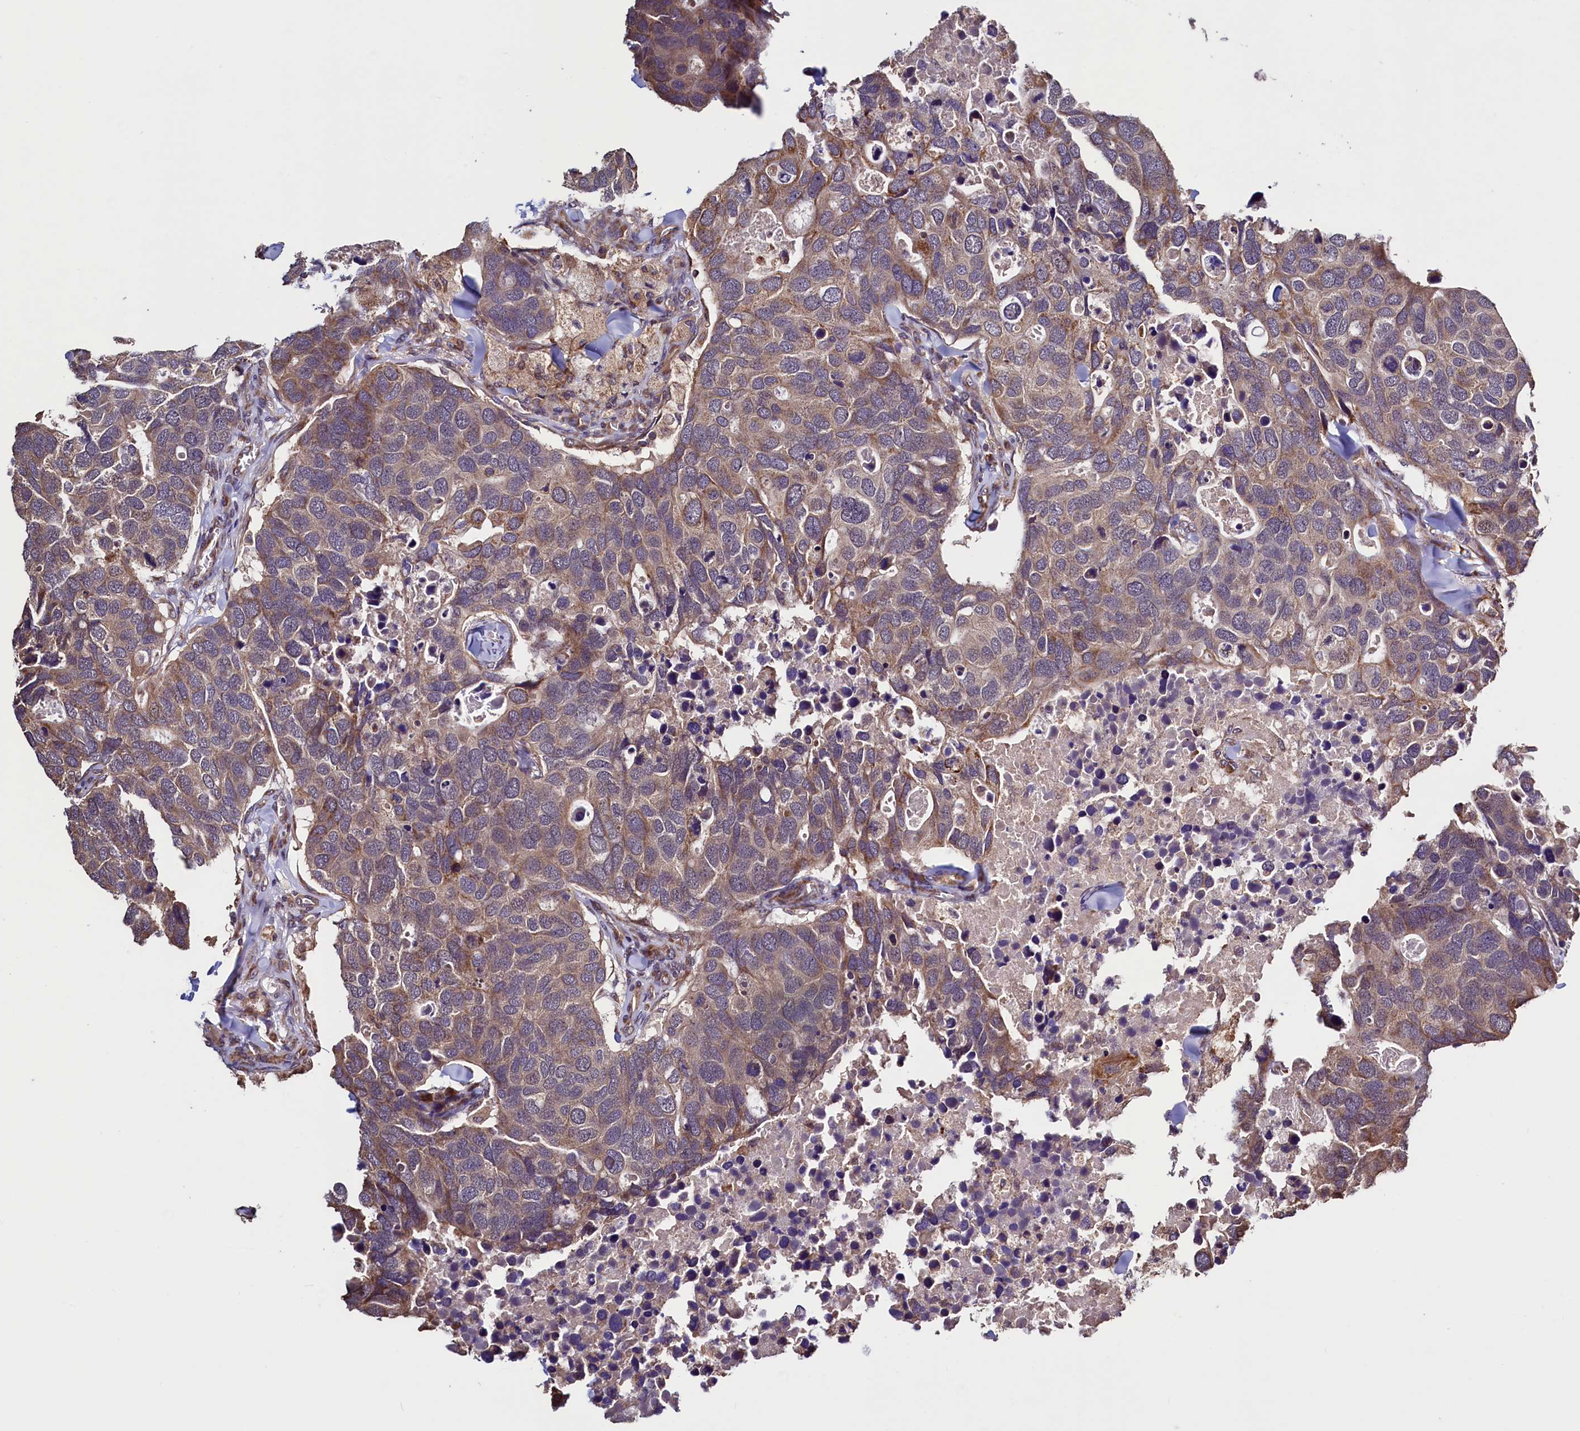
{"staining": {"intensity": "moderate", "quantity": ">75%", "location": "cytoplasmic/membranous"}, "tissue": "breast cancer", "cell_type": "Tumor cells", "image_type": "cancer", "snomed": [{"axis": "morphology", "description": "Duct carcinoma"}, {"axis": "topography", "description": "Breast"}], "caption": "DAB (3,3'-diaminobenzidine) immunohistochemical staining of intraductal carcinoma (breast) reveals moderate cytoplasmic/membranous protein staining in approximately >75% of tumor cells.", "gene": "RBFA", "patient": {"sex": "female", "age": 83}}